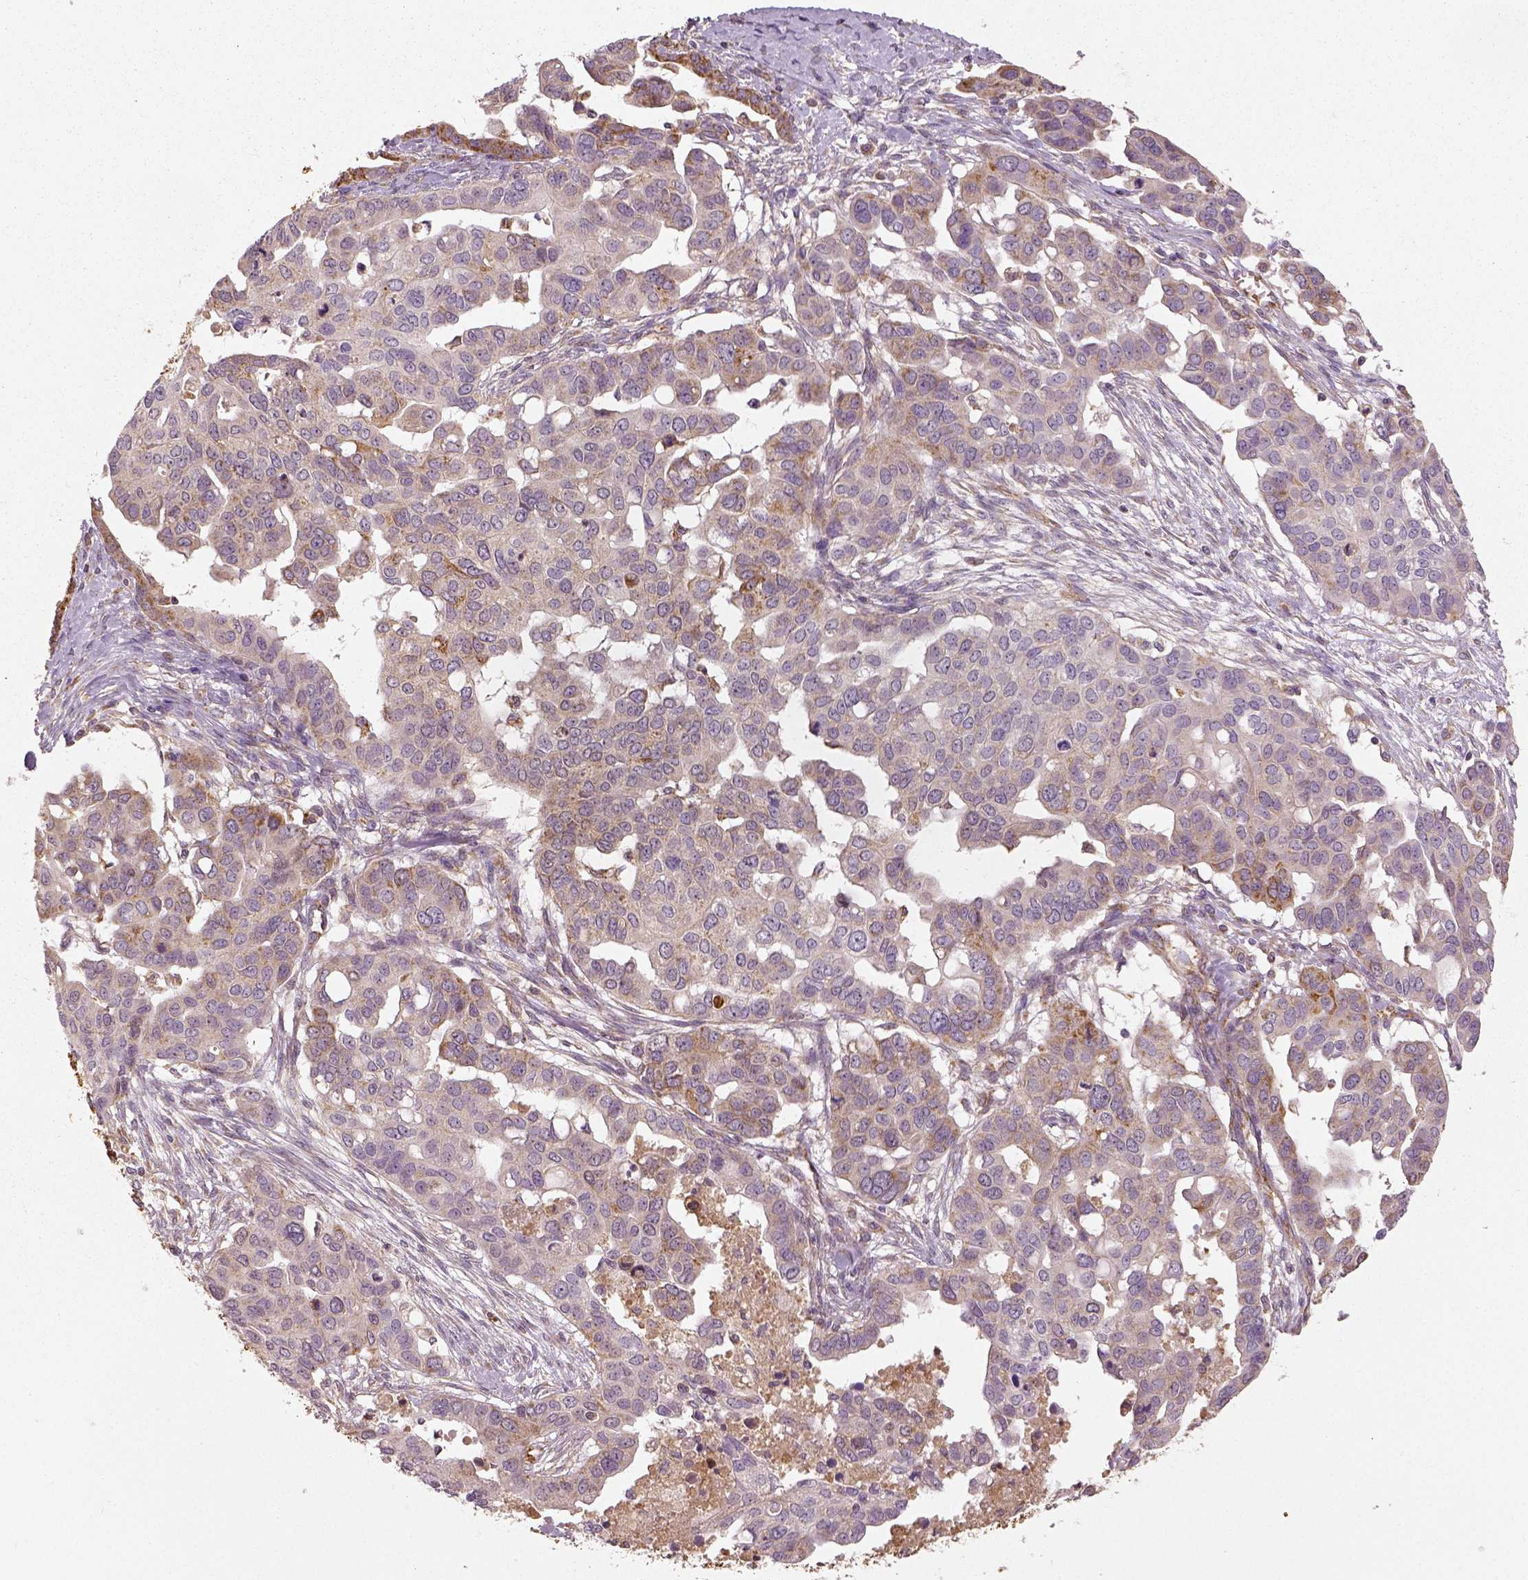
{"staining": {"intensity": "moderate", "quantity": "<25%", "location": "cytoplasmic/membranous"}, "tissue": "ovarian cancer", "cell_type": "Tumor cells", "image_type": "cancer", "snomed": [{"axis": "morphology", "description": "Carcinoma, endometroid"}, {"axis": "topography", "description": "Ovary"}], "caption": "Immunohistochemistry (IHC) (DAB (3,3'-diaminobenzidine)) staining of human ovarian cancer (endometroid carcinoma) reveals moderate cytoplasmic/membranous protein staining in approximately <25% of tumor cells. (Stains: DAB in brown, nuclei in blue, Microscopy: brightfield microscopy at high magnification).", "gene": "PGAM5", "patient": {"sex": "female", "age": 78}}